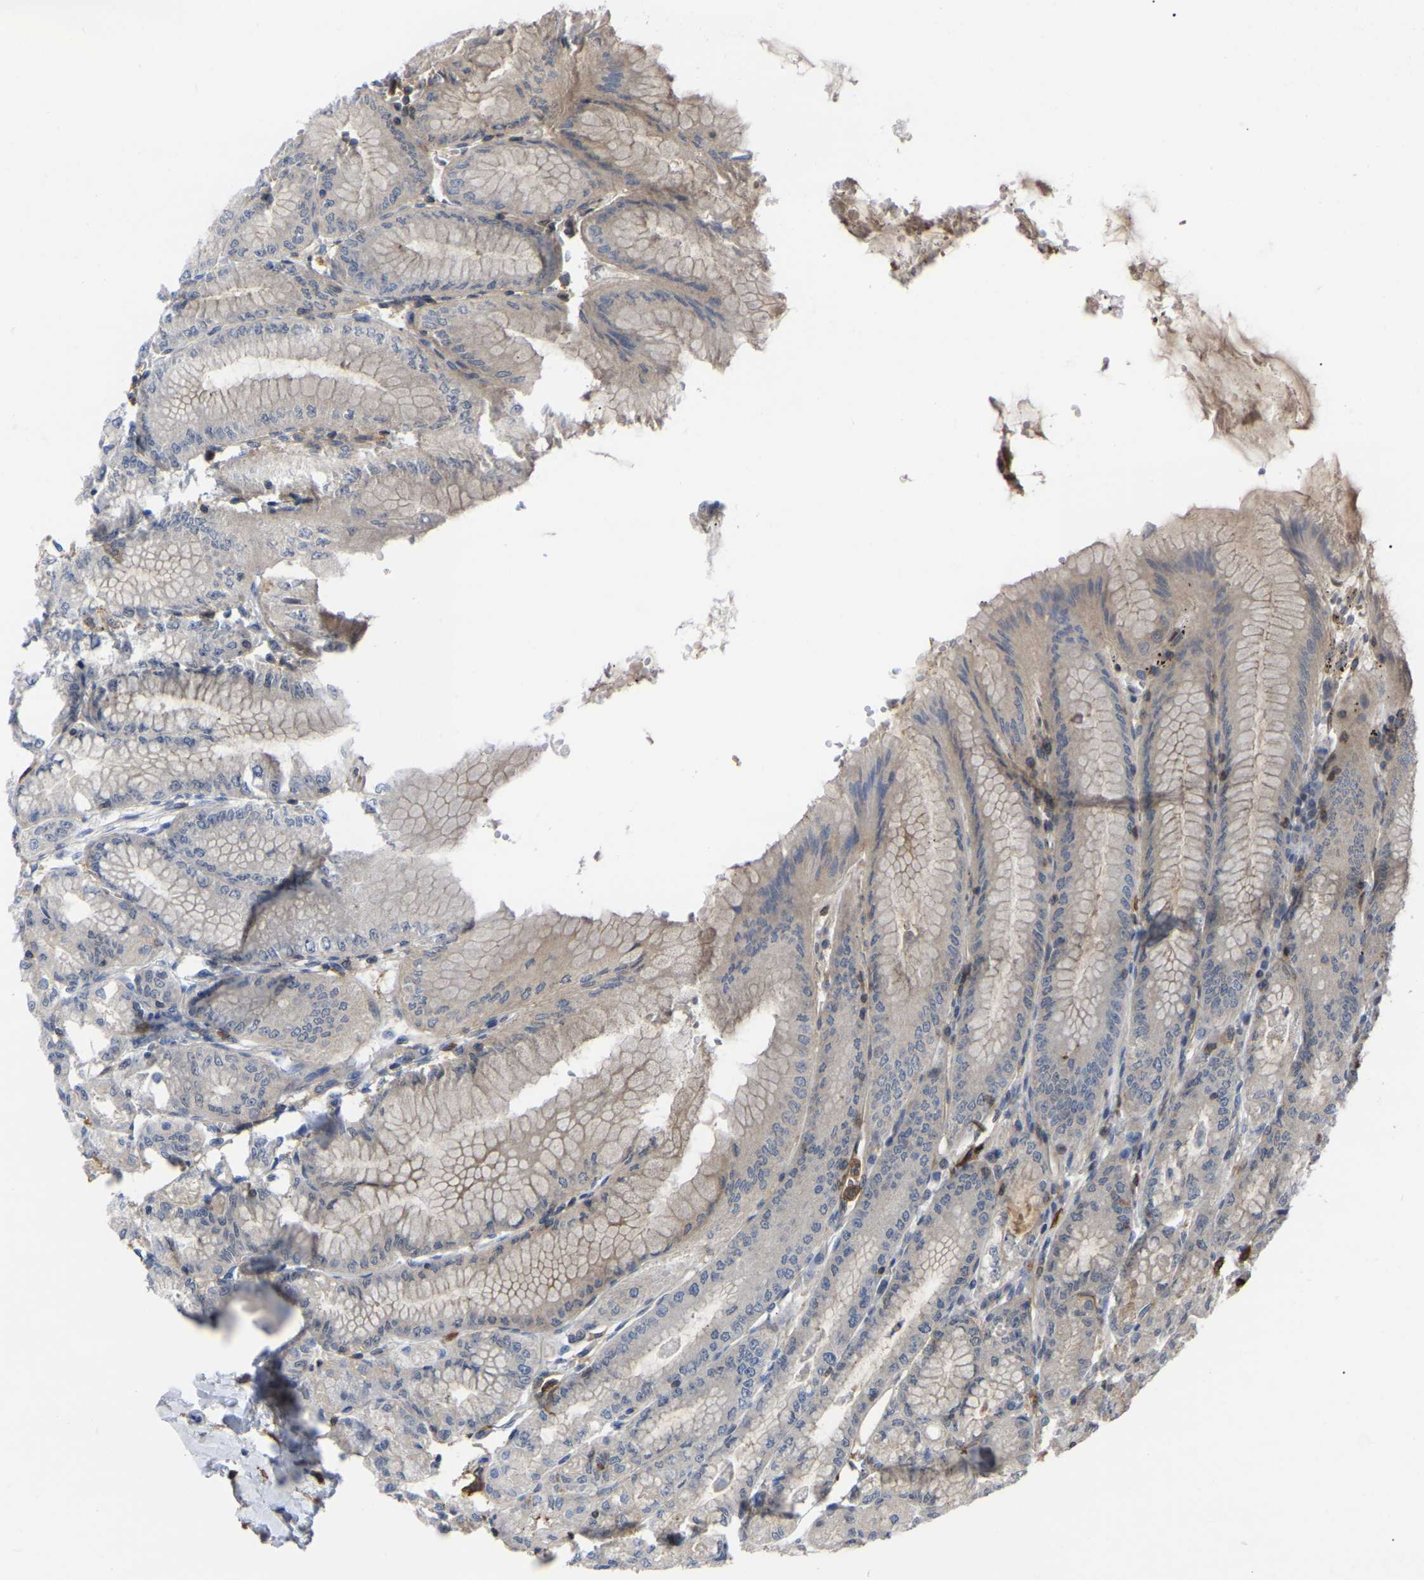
{"staining": {"intensity": "moderate", "quantity": "<25%", "location": "cytoplasmic/membranous"}, "tissue": "stomach", "cell_type": "Glandular cells", "image_type": "normal", "snomed": [{"axis": "morphology", "description": "Normal tissue, NOS"}, {"axis": "topography", "description": "Stomach, lower"}], "caption": "Immunohistochemical staining of unremarkable human stomach reveals low levels of moderate cytoplasmic/membranous staining in about <25% of glandular cells.", "gene": "CIT", "patient": {"sex": "male", "age": 71}}